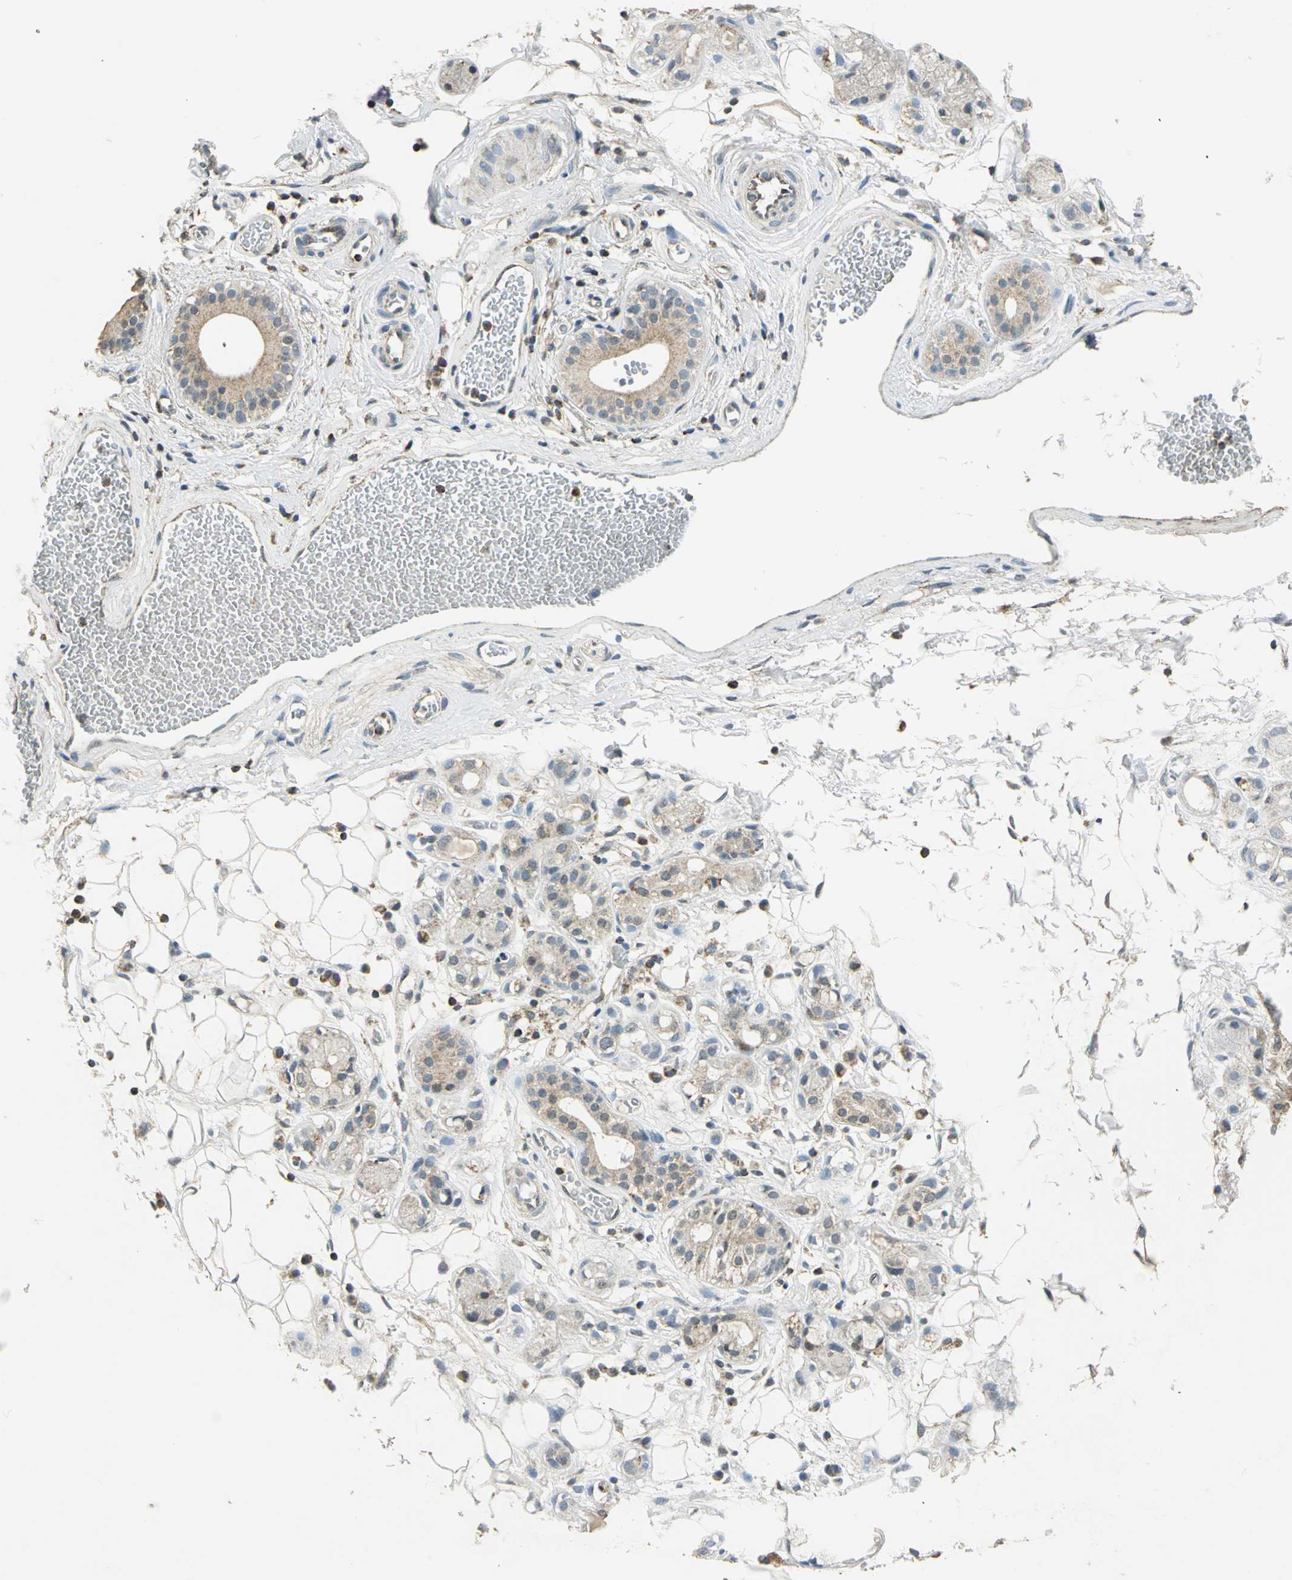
{"staining": {"intensity": "weak", "quantity": "25%-75%", "location": "cytoplasmic/membranous"}, "tissue": "adipose tissue", "cell_type": "Adipocytes", "image_type": "normal", "snomed": [{"axis": "morphology", "description": "Normal tissue, NOS"}, {"axis": "morphology", "description": "Inflammation, NOS"}, {"axis": "topography", "description": "Vascular tissue"}, {"axis": "topography", "description": "Salivary gland"}], "caption": "The immunohistochemical stain shows weak cytoplasmic/membranous expression in adipocytes of benign adipose tissue.", "gene": "NUDT2", "patient": {"sex": "female", "age": 75}}